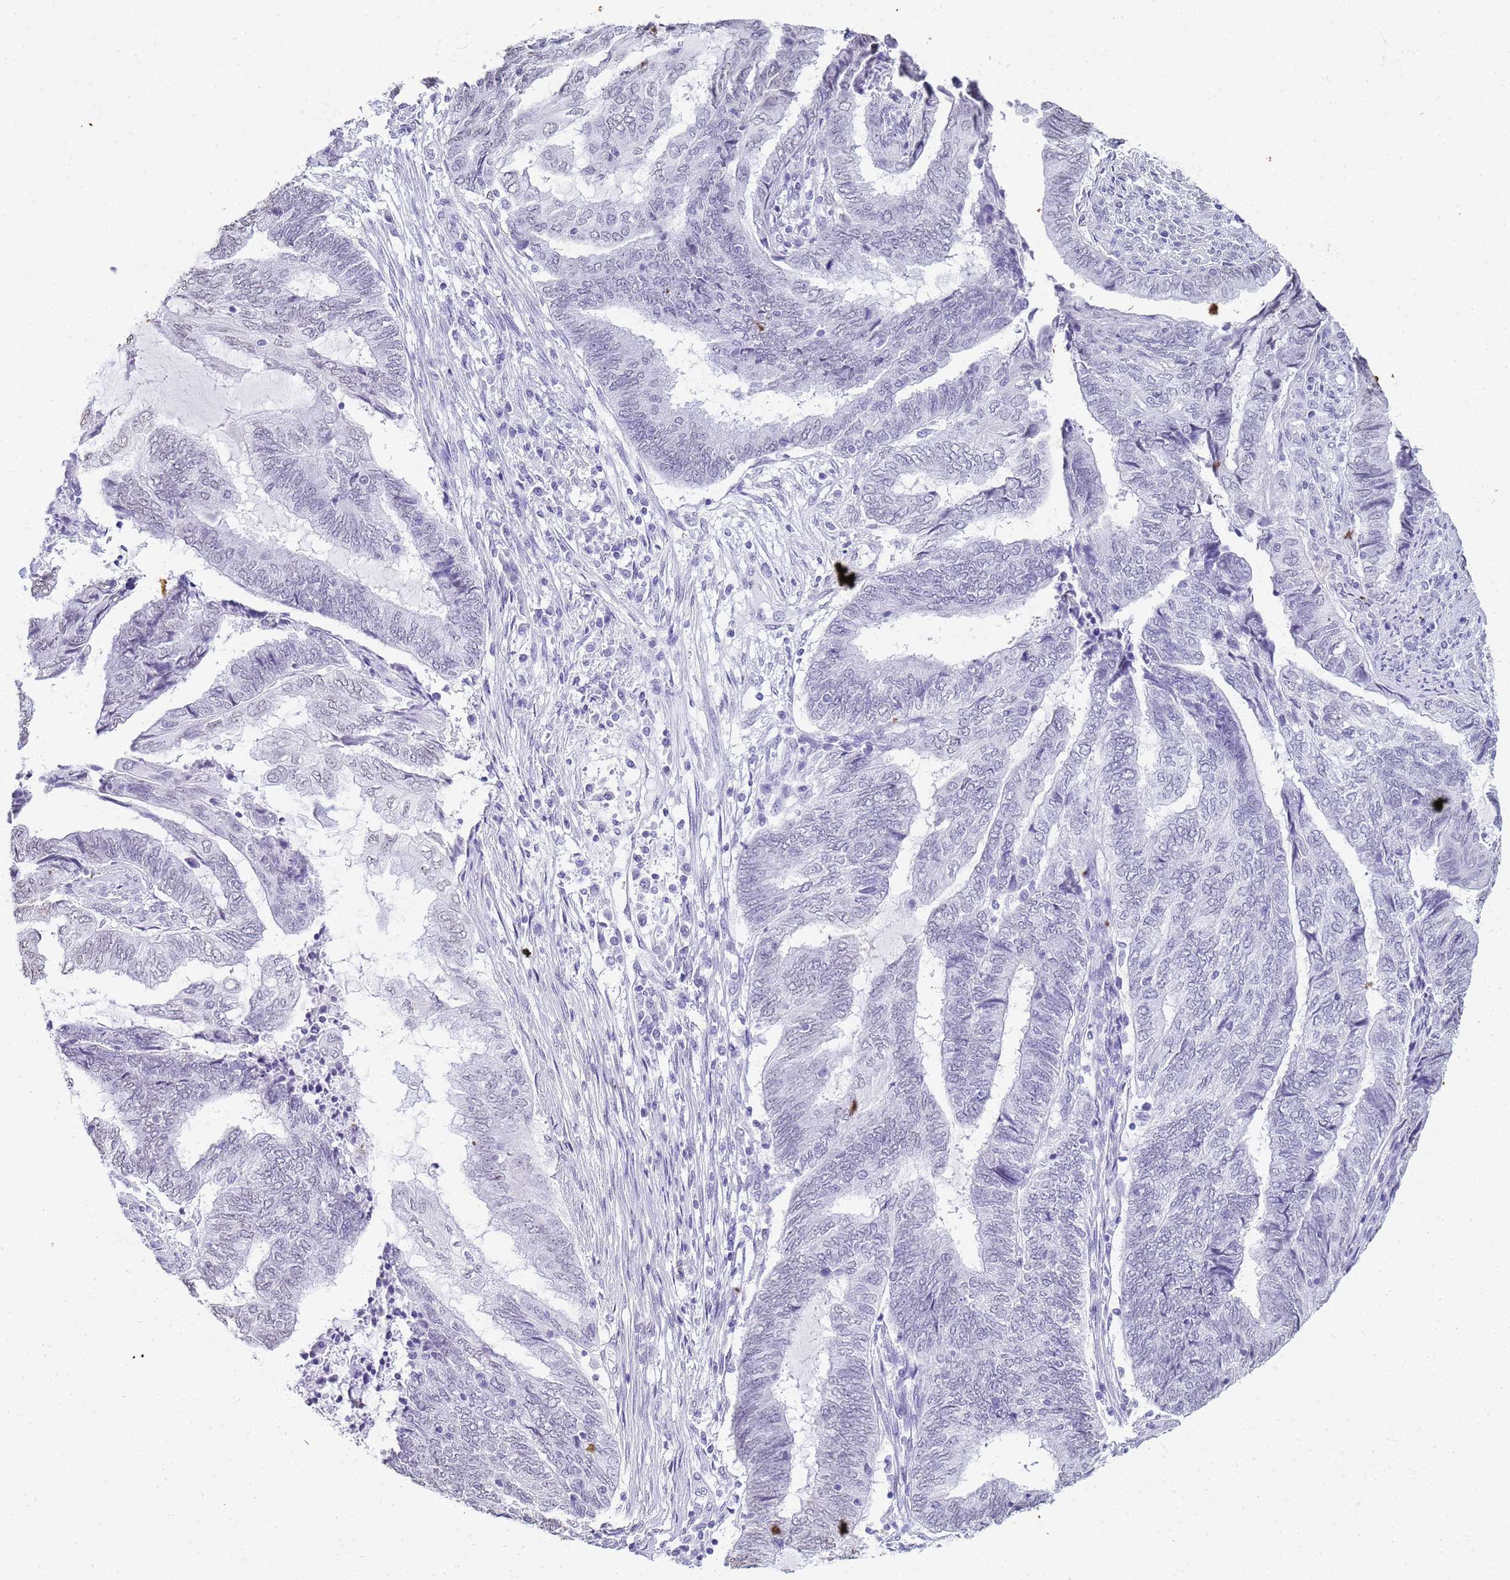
{"staining": {"intensity": "negative", "quantity": "none", "location": "none"}, "tissue": "endometrial cancer", "cell_type": "Tumor cells", "image_type": "cancer", "snomed": [{"axis": "morphology", "description": "Adenocarcinoma, NOS"}, {"axis": "topography", "description": "Uterus"}, {"axis": "topography", "description": "Endometrium"}], "caption": "Immunohistochemical staining of human endometrial adenocarcinoma exhibits no significant positivity in tumor cells. (Stains: DAB (3,3'-diaminobenzidine) immunohistochemistry (IHC) with hematoxylin counter stain, Microscopy: brightfield microscopy at high magnification).", "gene": "SLC7A9", "patient": {"sex": "female", "age": 70}}